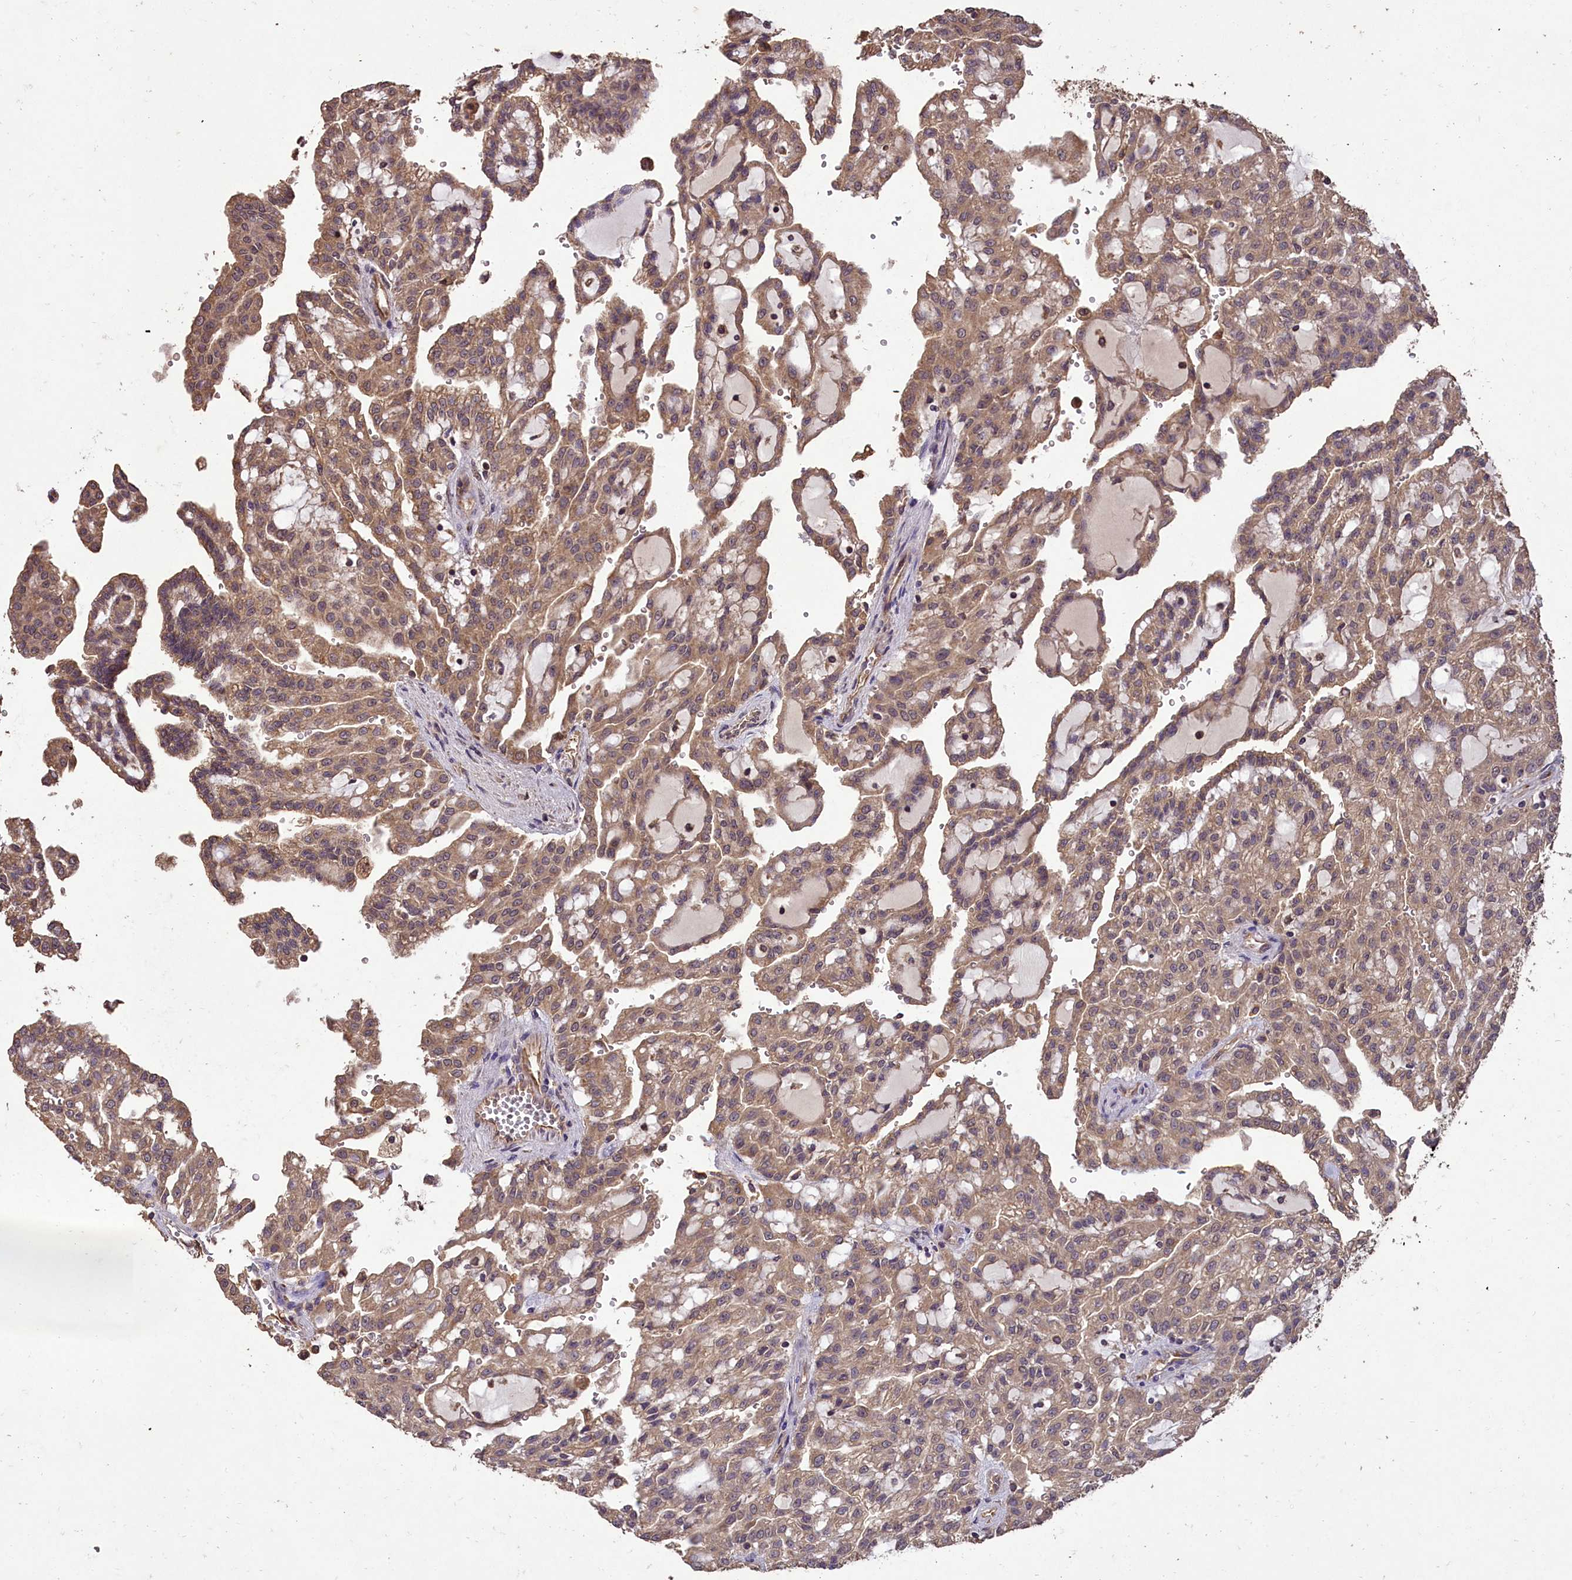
{"staining": {"intensity": "moderate", "quantity": ">75%", "location": "cytoplasmic/membranous"}, "tissue": "renal cancer", "cell_type": "Tumor cells", "image_type": "cancer", "snomed": [{"axis": "morphology", "description": "Adenocarcinoma, NOS"}, {"axis": "topography", "description": "Kidney"}], "caption": "An immunohistochemistry photomicrograph of tumor tissue is shown. Protein staining in brown labels moderate cytoplasmic/membranous positivity in renal cancer (adenocarcinoma) within tumor cells. Immunohistochemistry stains the protein of interest in brown and the nuclei are stained blue.", "gene": "TTLL10", "patient": {"sex": "male", "age": 63}}